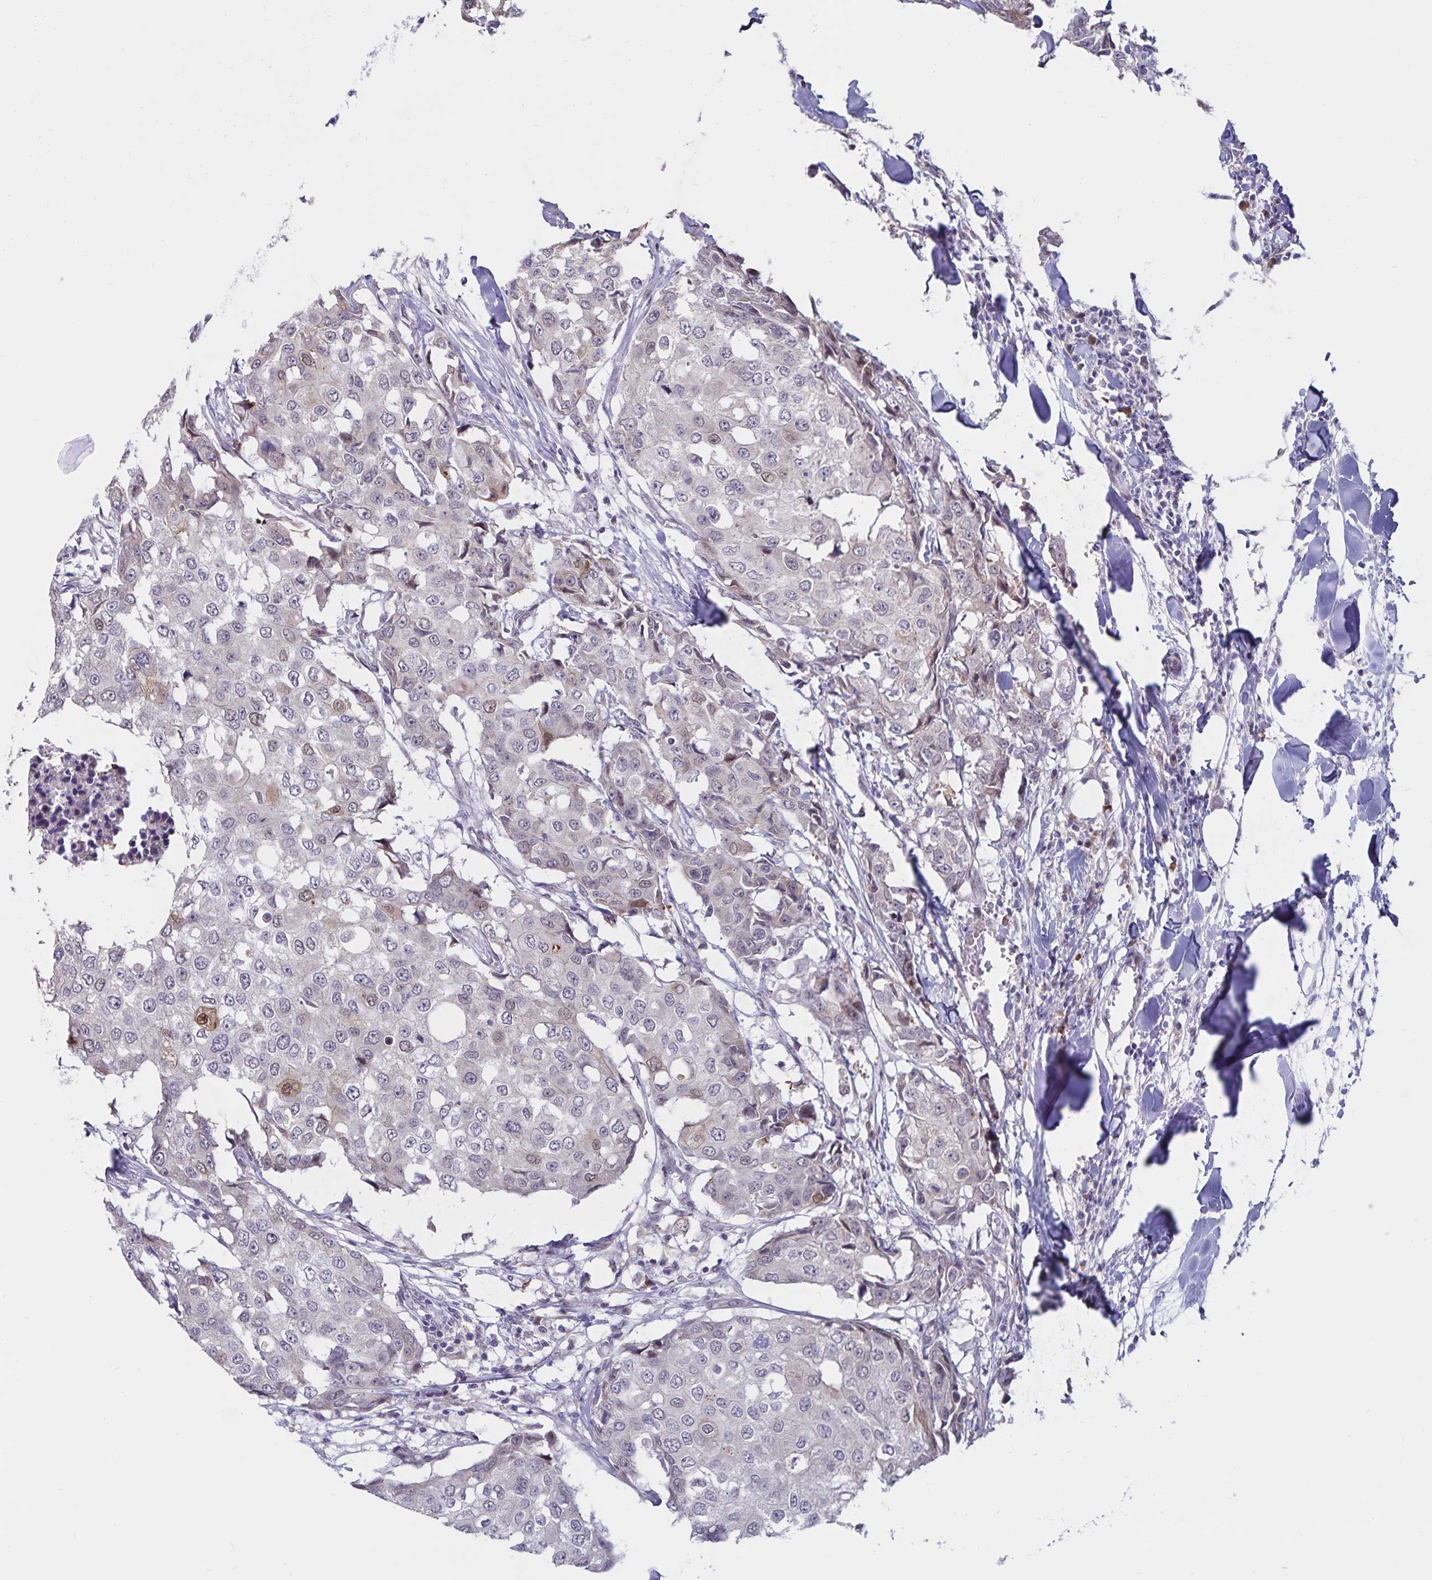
{"staining": {"intensity": "negative", "quantity": "none", "location": "none"}, "tissue": "breast cancer", "cell_type": "Tumor cells", "image_type": "cancer", "snomed": [{"axis": "morphology", "description": "Duct carcinoma"}, {"axis": "topography", "description": "Breast"}], "caption": "High magnification brightfield microscopy of breast cancer stained with DAB (3,3'-diaminobenzidine) (brown) and counterstained with hematoxylin (blue): tumor cells show no significant expression.", "gene": "ATP2A2", "patient": {"sex": "female", "age": 27}}